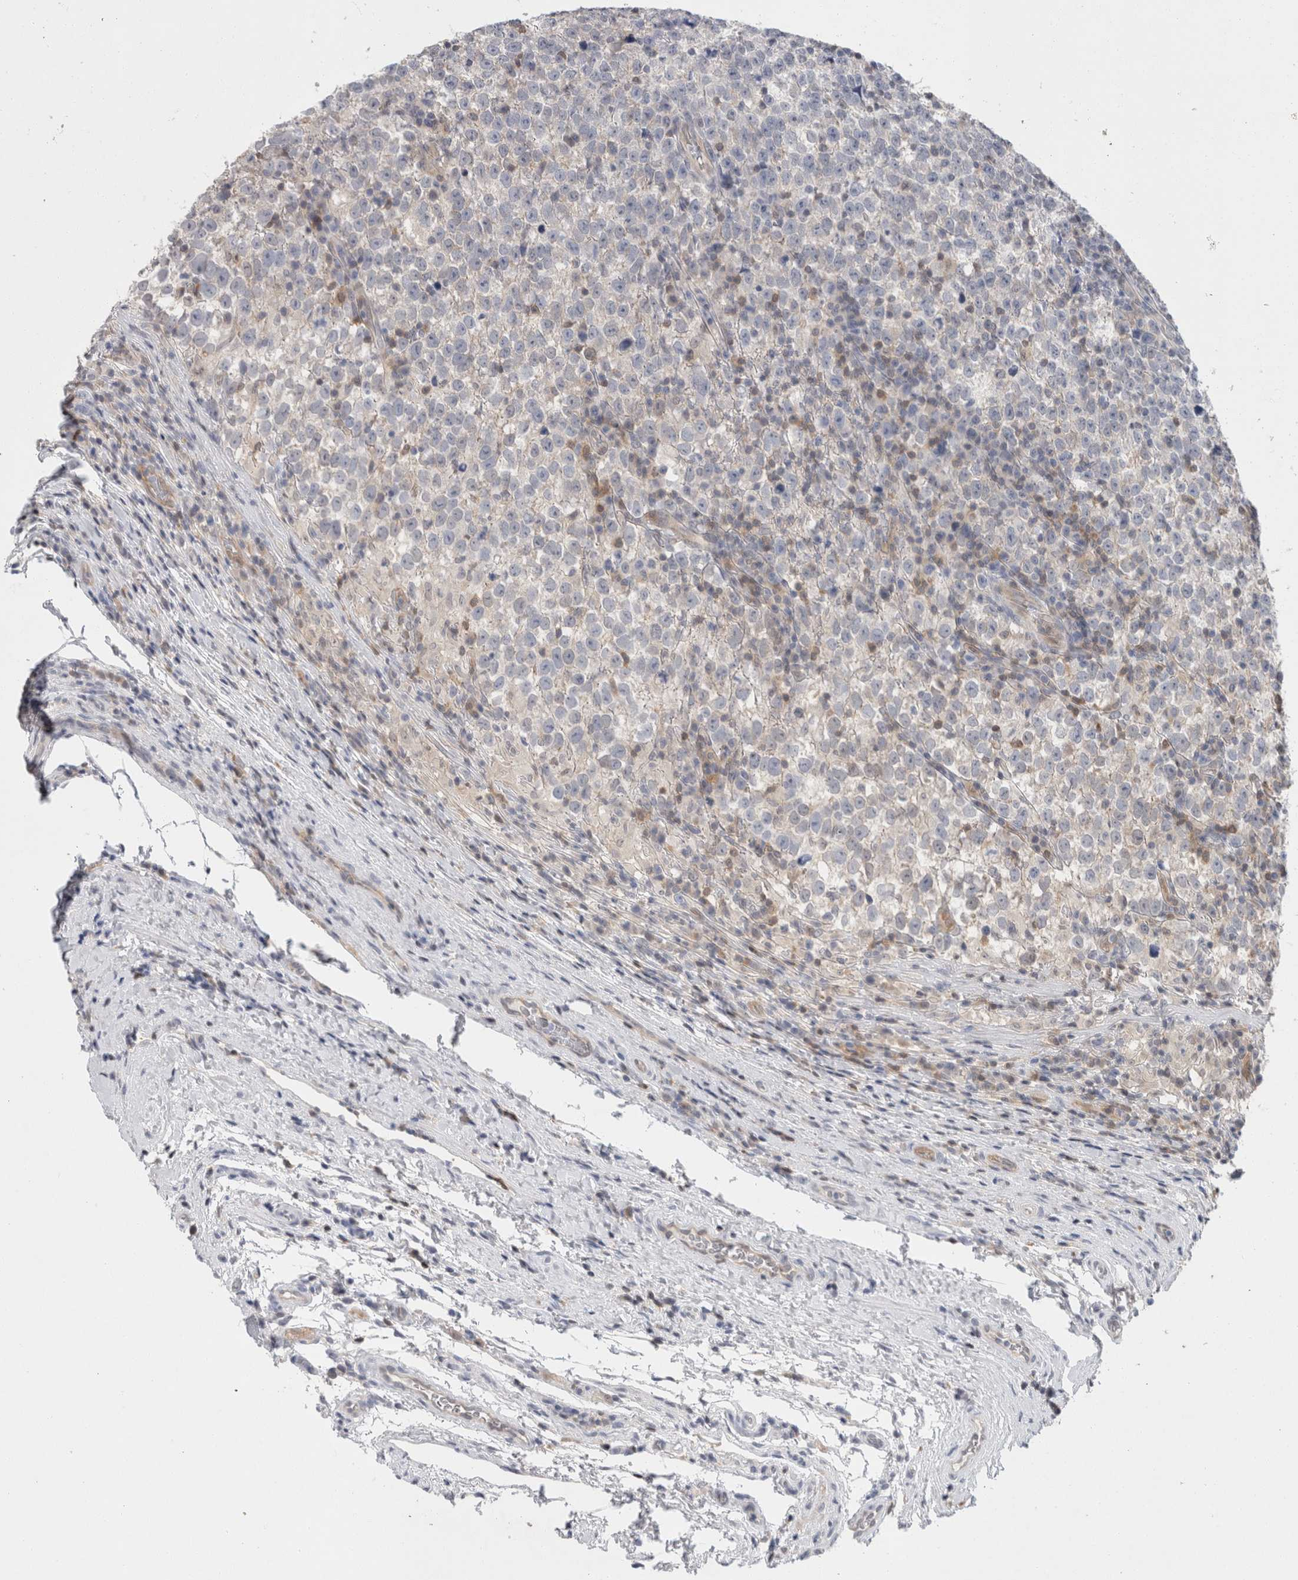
{"staining": {"intensity": "weak", "quantity": "<25%", "location": "cytoplasmic/membranous"}, "tissue": "testis cancer", "cell_type": "Tumor cells", "image_type": "cancer", "snomed": [{"axis": "morphology", "description": "Normal tissue, NOS"}, {"axis": "morphology", "description": "Seminoma, NOS"}, {"axis": "topography", "description": "Testis"}], "caption": "Immunohistochemistry photomicrograph of testis seminoma stained for a protein (brown), which reveals no staining in tumor cells.", "gene": "CASP6", "patient": {"sex": "male", "age": 43}}